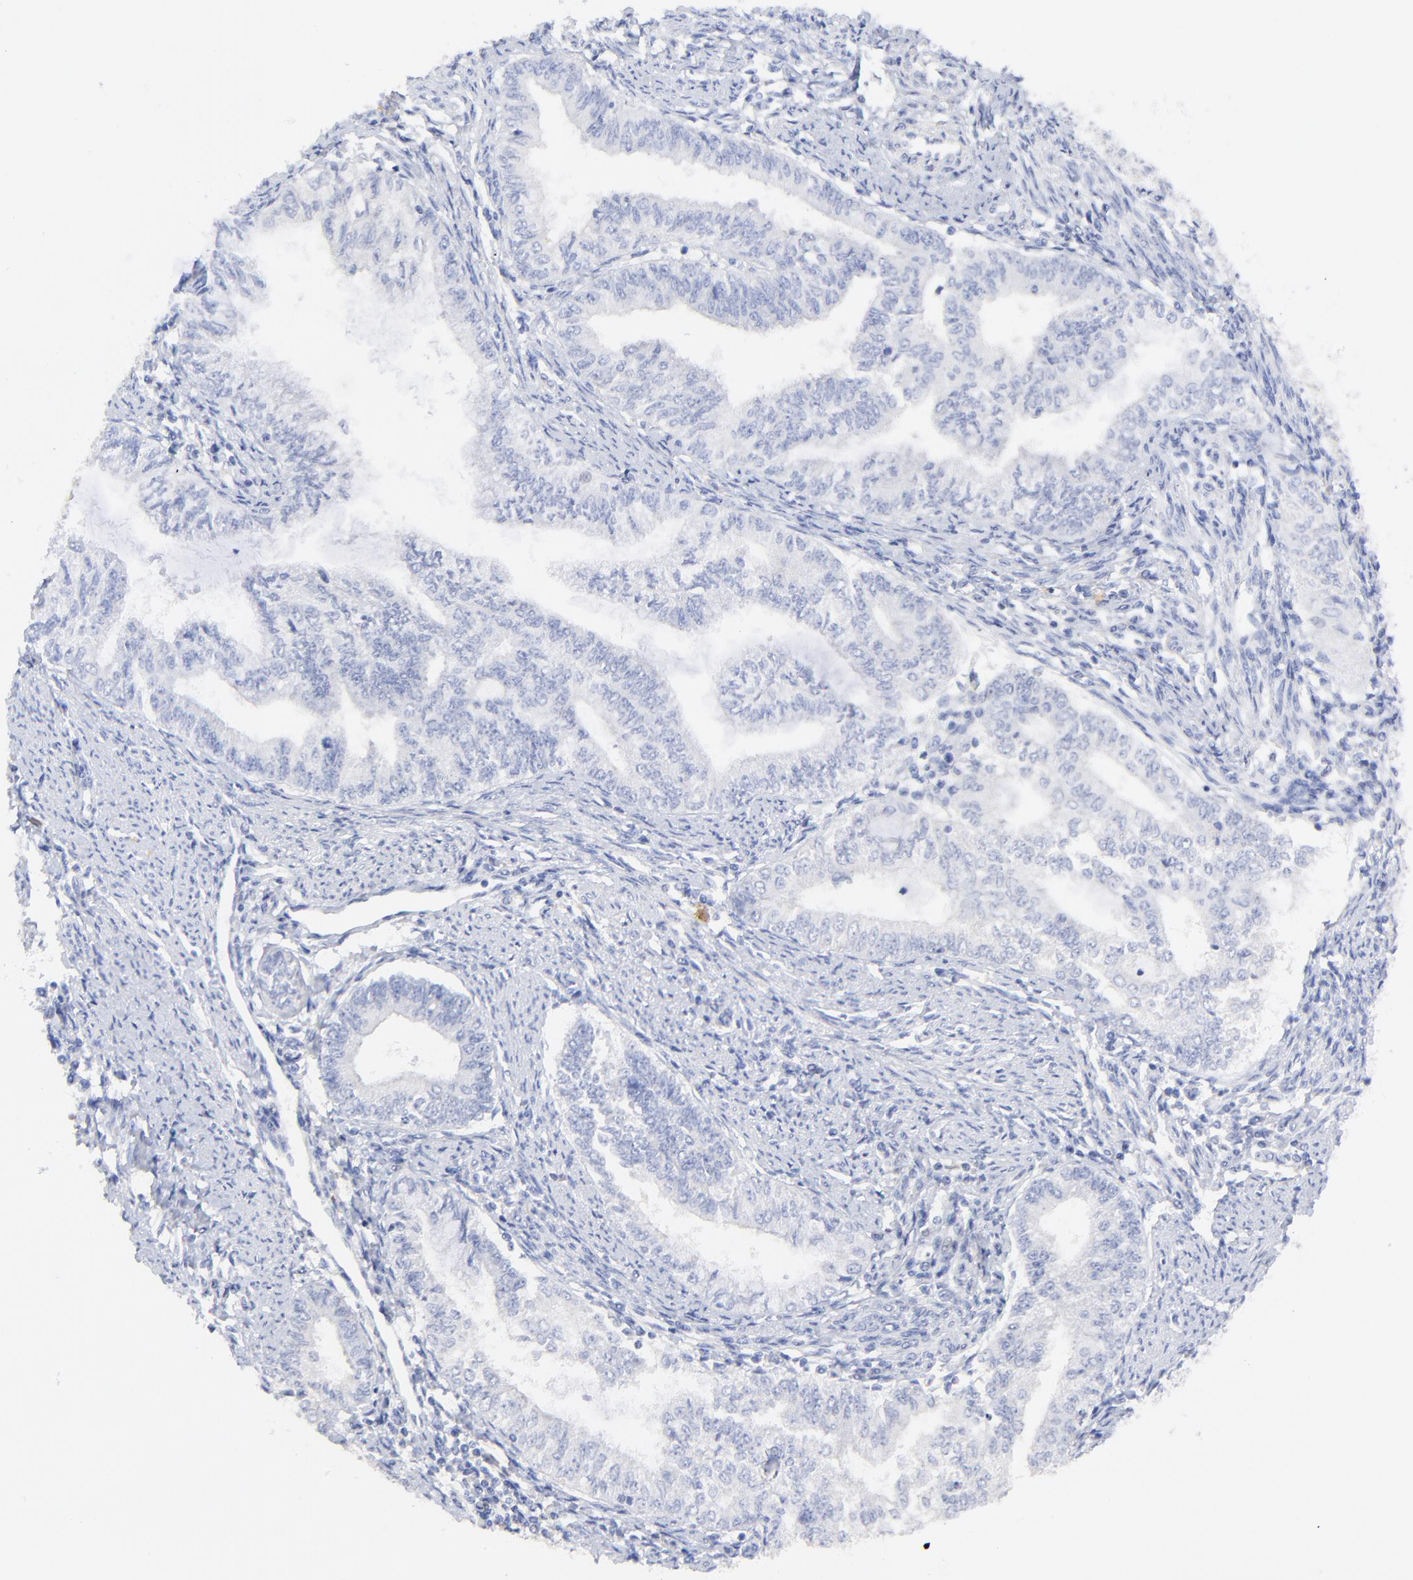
{"staining": {"intensity": "negative", "quantity": "none", "location": "none"}, "tissue": "endometrial cancer", "cell_type": "Tumor cells", "image_type": "cancer", "snomed": [{"axis": "morphology", "description": "Adenocarcinoma, NOS"}, {"axis": "topography", "description": "Endometrium"}], "caption": "A histopathology image of endometrial cancer stained for a protein reveals no brown staining in tumor cells.", "gene": "SULT4A1", "patient": {"sex": "female", "age": 66}}